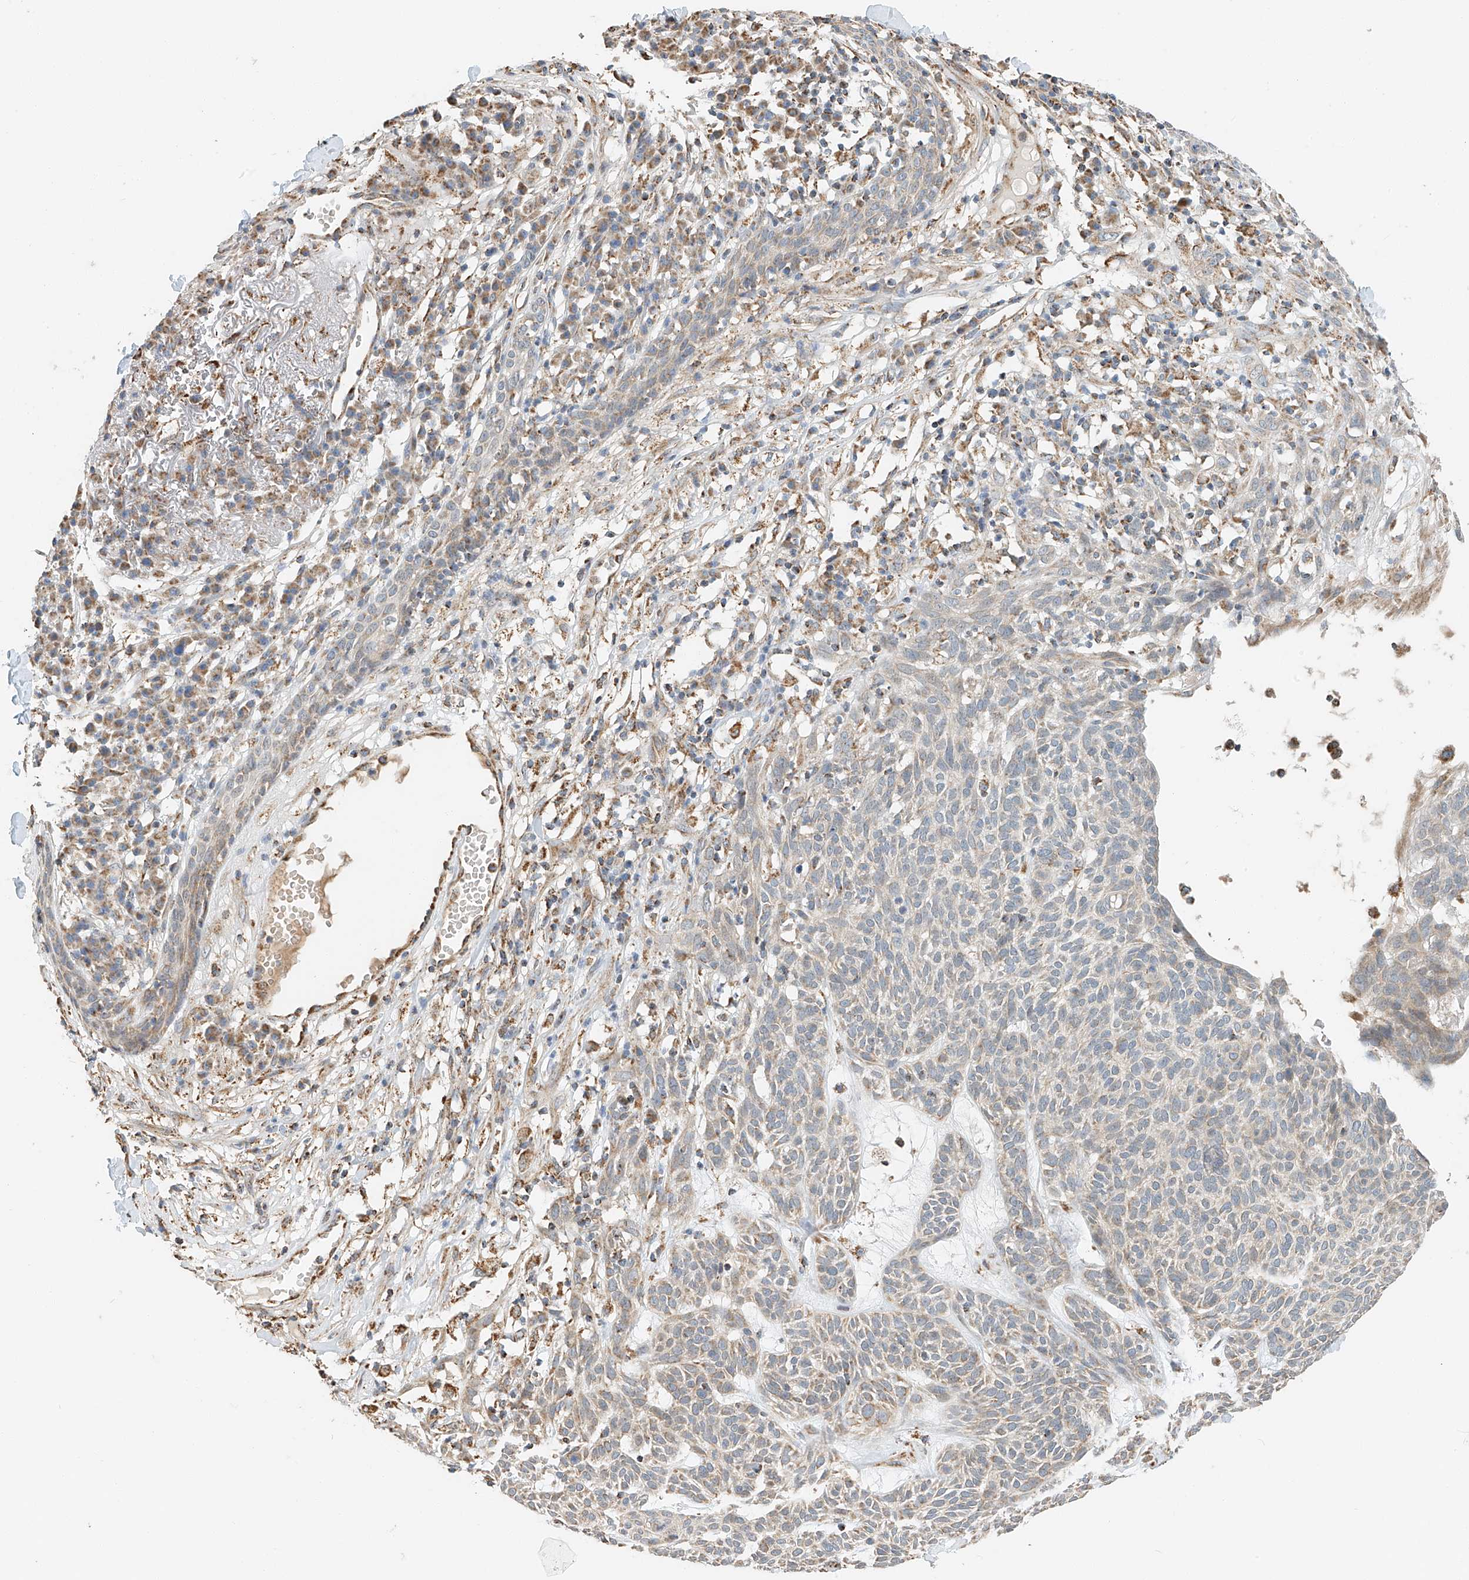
{"staining": {"intensity": "weak", "quantity": "<25%", "location": "cytoplasmic/membranous"}, "tissue": "skin cancer", "cell_type": "Tumor cells", "image_type": "cancer", "snomed": [{"axis": "morphology", "description": "Squamous cell carcinoma, NOS"}, {"axis": "topography", "description": "Skin"}], "caption": "This is an IHC micrograph of skin squamous cell carcinoma. There is no staining in tumor cells.", "gene": "YIPF7", "patient": {"sex": "female", "age": 90}}